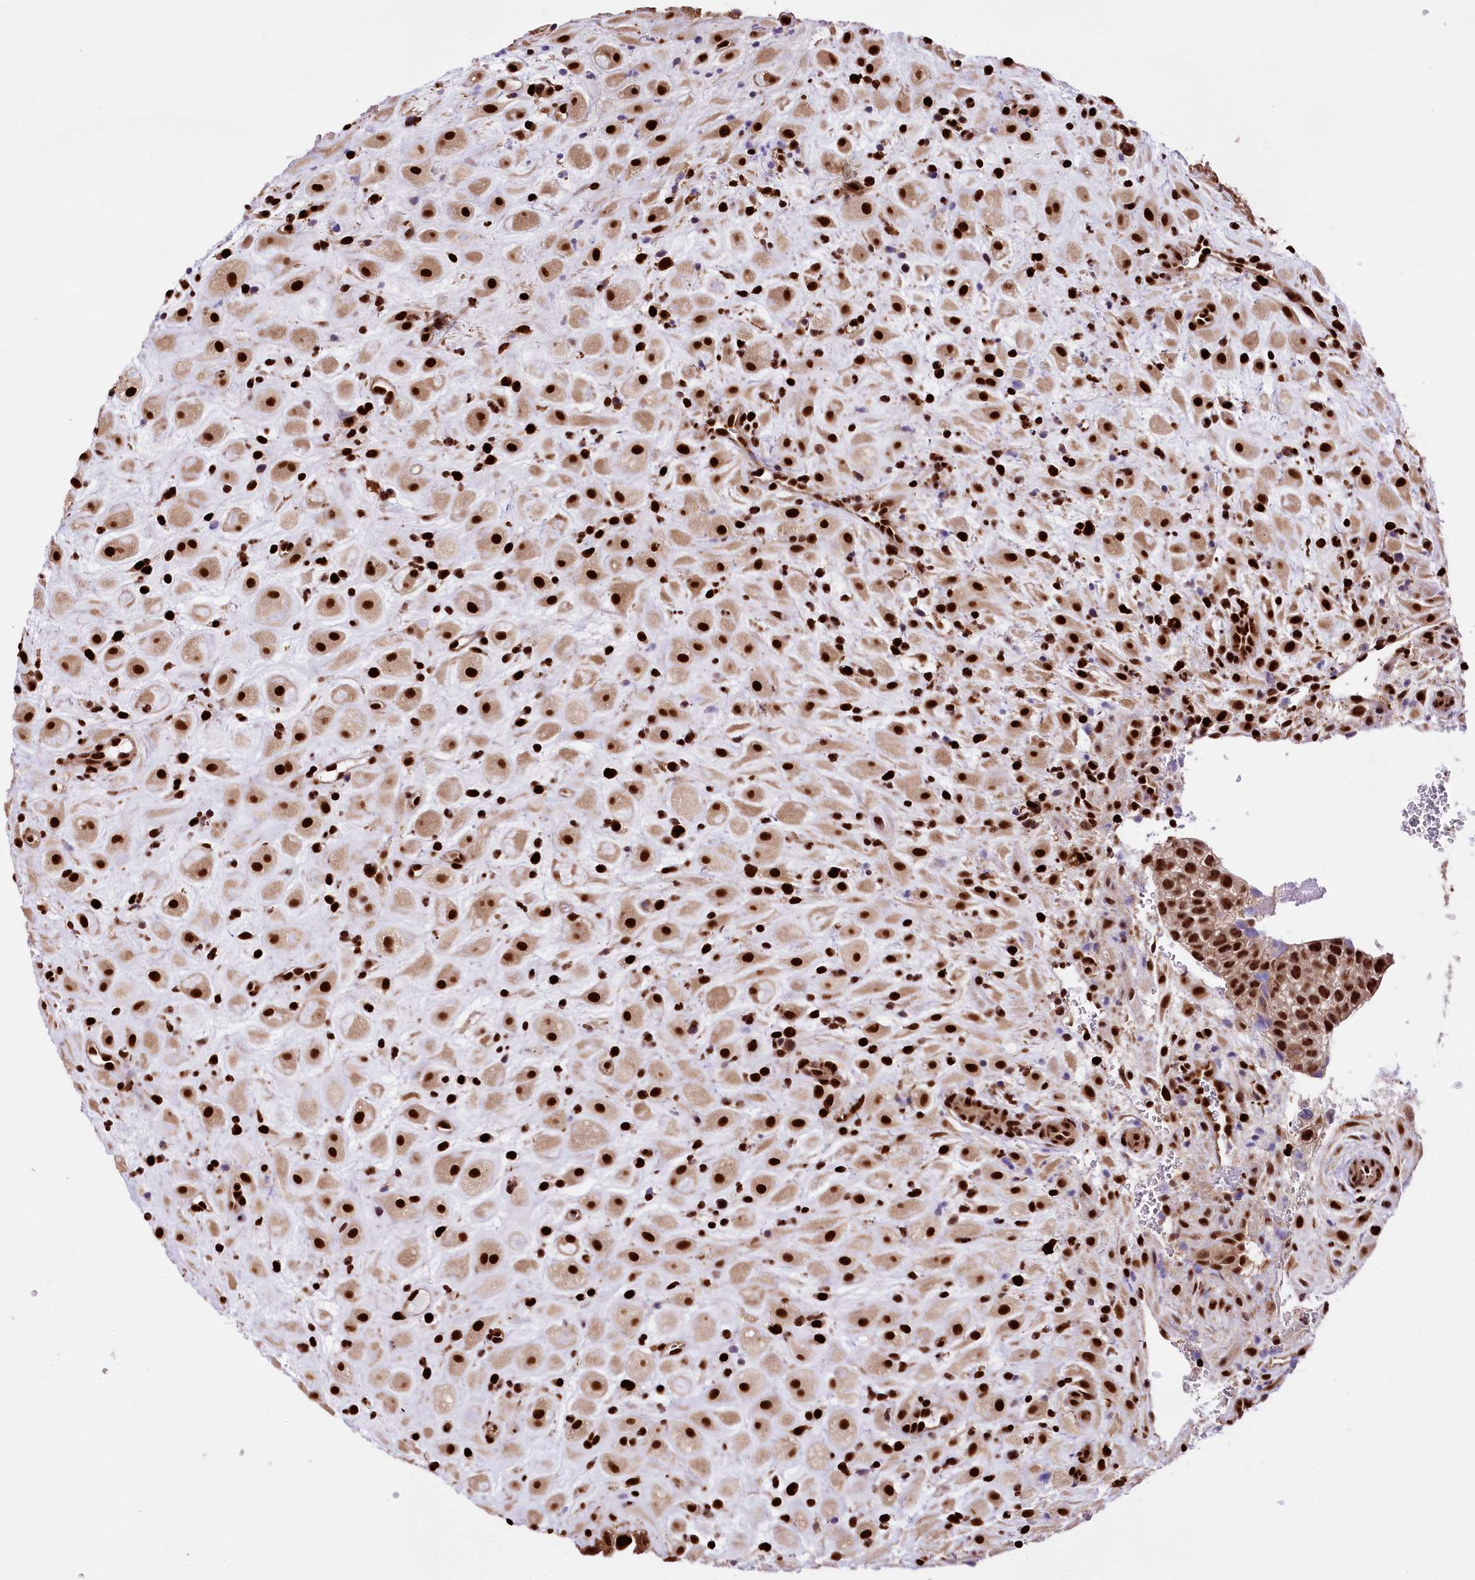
{"staining": {"intensity": "strong", "quantity": ">75%", "location": "cytoplasmic/membranous,nuclear"}, "tissue": "placenta", "cell_type": "Decidual cells", "image_type": "normal", "snomed": [{"axis": "morphology", "description": "Normal tissue, NOS"}, {"axis": "topography", "description": "Placenta"}], "caption": "The histopathology image exhibits staining of benign placenta, revealing strong cytoplasmic/membranous,nuclear protein expression (brown color) within decidual cells. Using DAB (brown) and hematoxylin (blue) stains, captured at high magnification using brightfield microscopy.", "gene": "FIGN", "patient": {"sex": "female", "age": 35}}